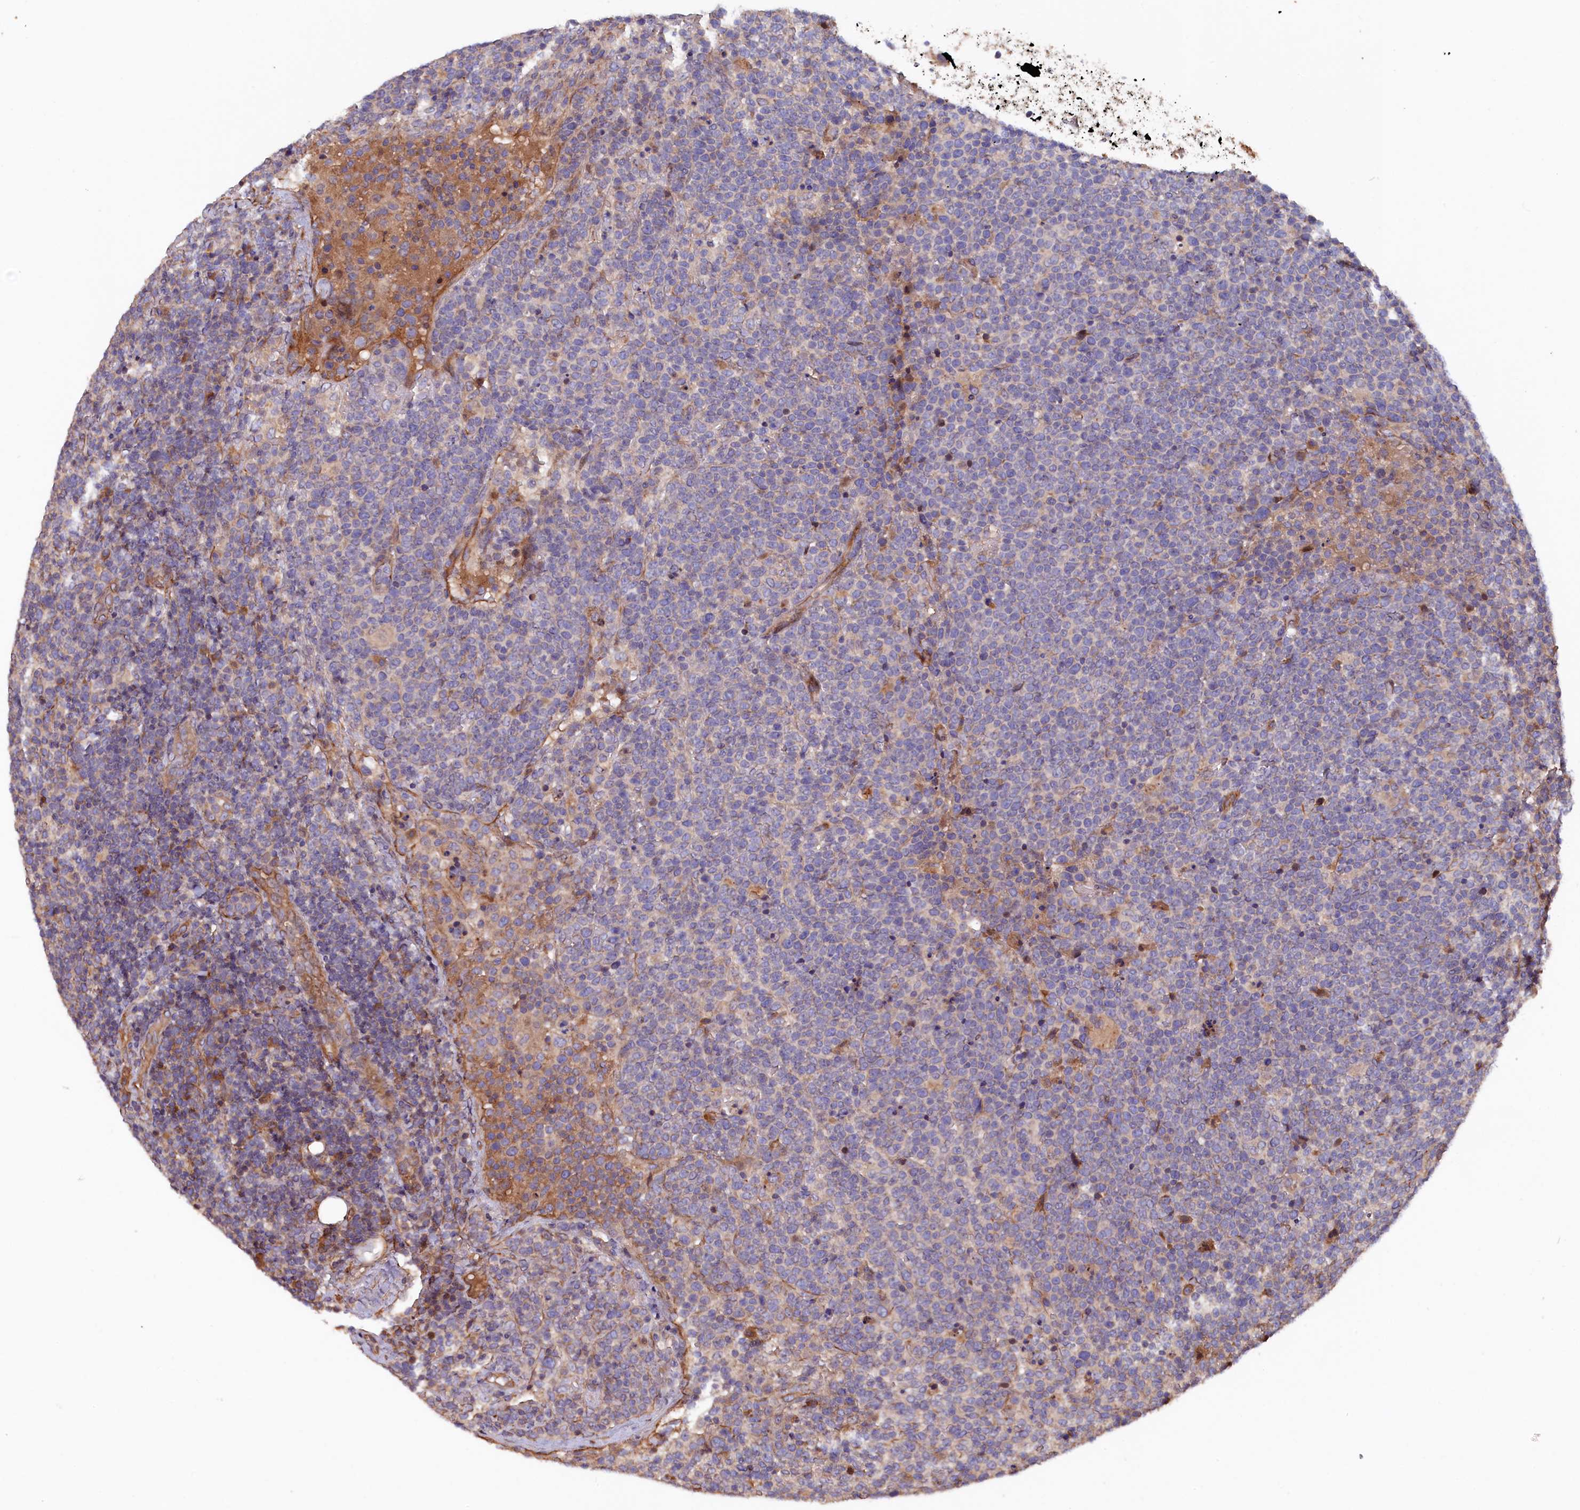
{"staining": {"intensity": "negative", "quantity": "none", "location": "none"}, "tissue": "lymphoma", "cell_type": "Tumor cells", "image_type": "cancer", "snomed": [{"axis": "morphology", "description": "Malignant lymphoma, non-Hodgkin's type, High grade"}, {"axis": "topography", "description": "Lymph node"}], "caption": "Immunohistochemical staining of lymphoma exhibits no significant positivity in tumor cells.", "gene": "GREB1L", "patient": {"sex": "male", "age": 61}}